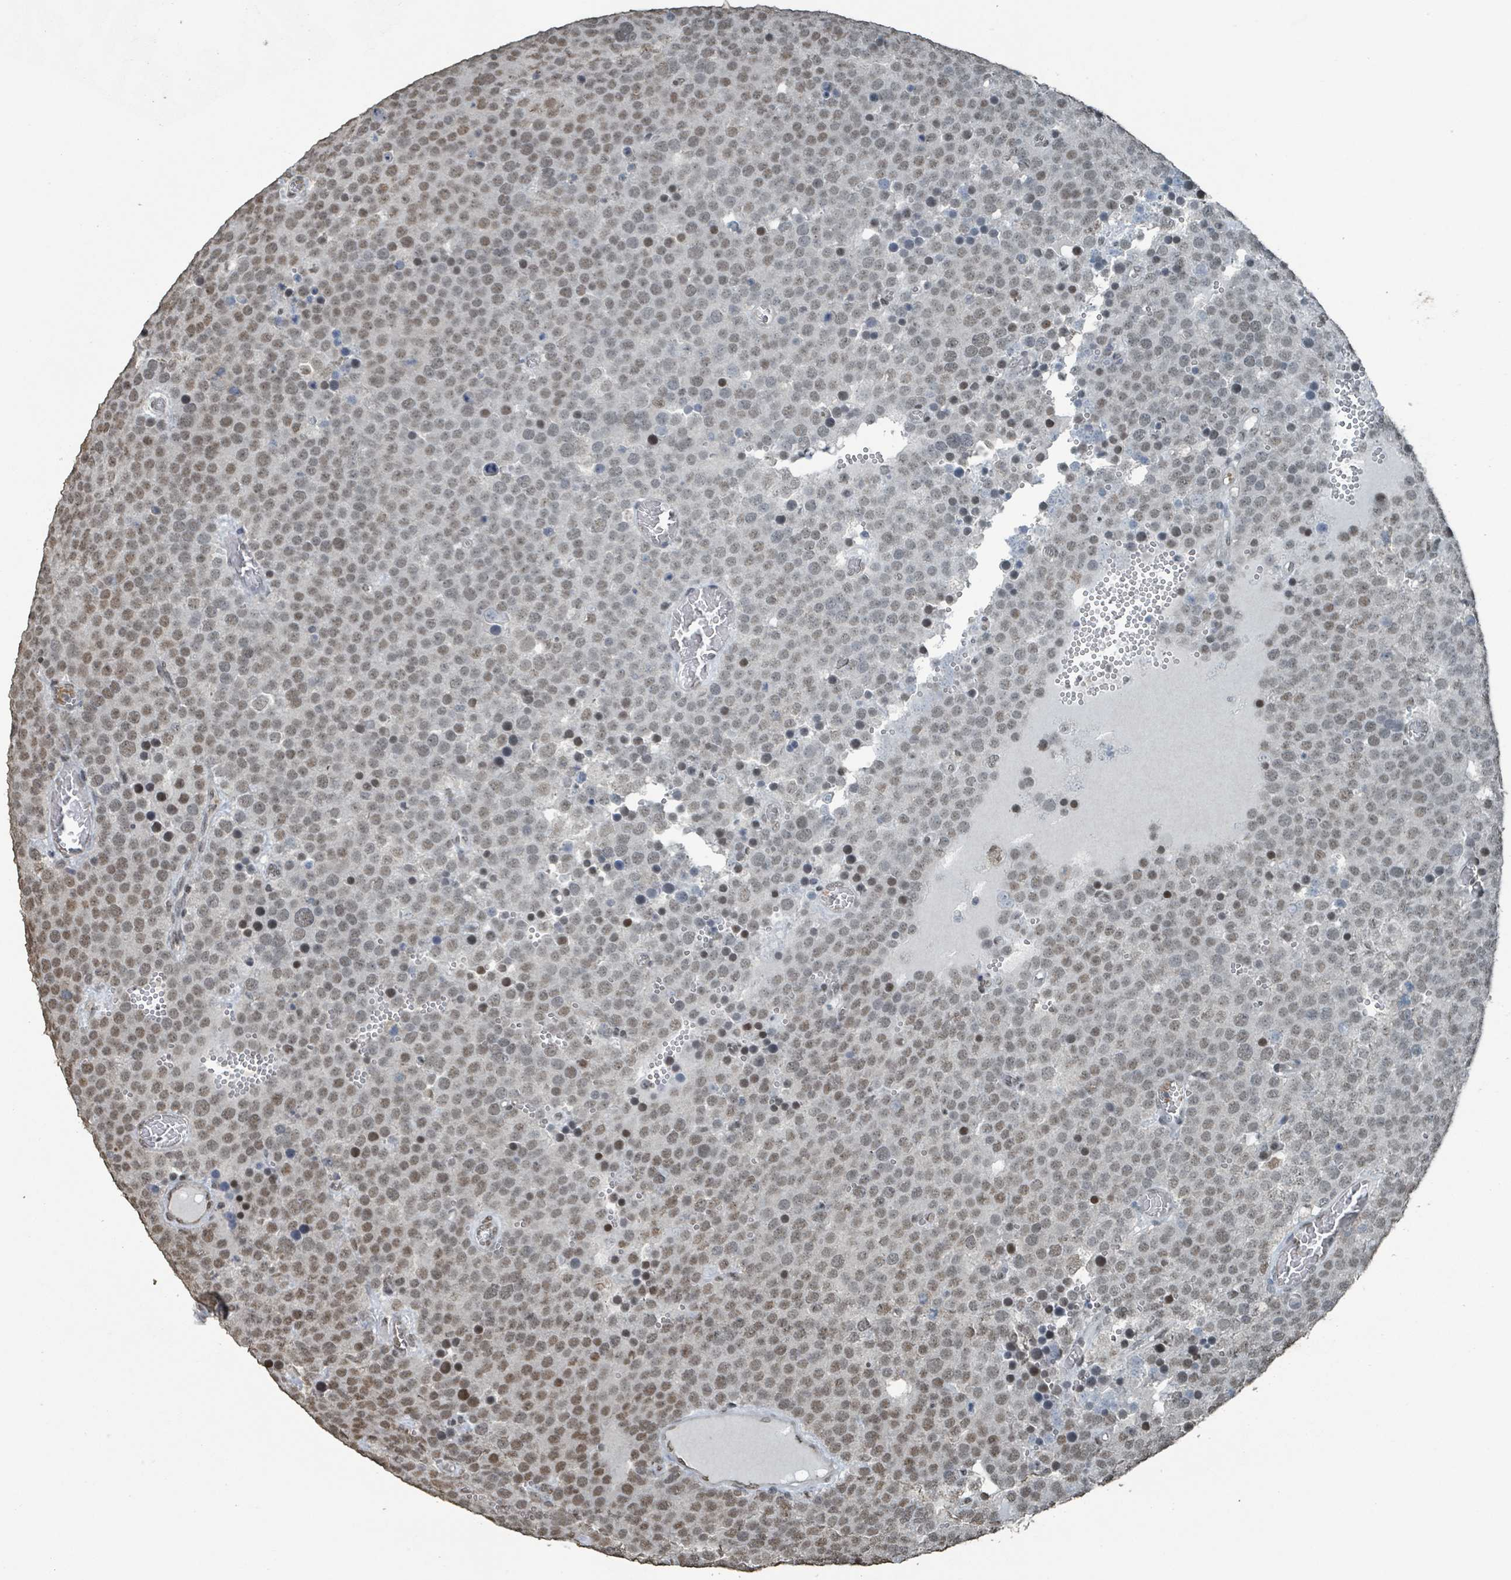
{"staining": {"intensity": "moderate", "quantity": "25%-75%", "location": "nuclear"}, "tissue": "testis cancer", "cell_type": "Tumor cells", "image_type": "cancer", "snomed": [{"axis": "morphology", "description": "Normal tissue, NOS"}, {"axis": "morphology", "description": "Seminoma, NOS"}, {"axis": "topography", "description": "Testis"}], "caption": "Testis cancer stained with immunohistochemistry exhibits moderate nuclear positivity in about 25%-75% of tumor cells. (DAB (3,3'-diaminobenzidine) = brown stain, brightfield microscopy at high magnification).", "gene": "PHIP", "patient": {"sex": "male", "age": 71}}